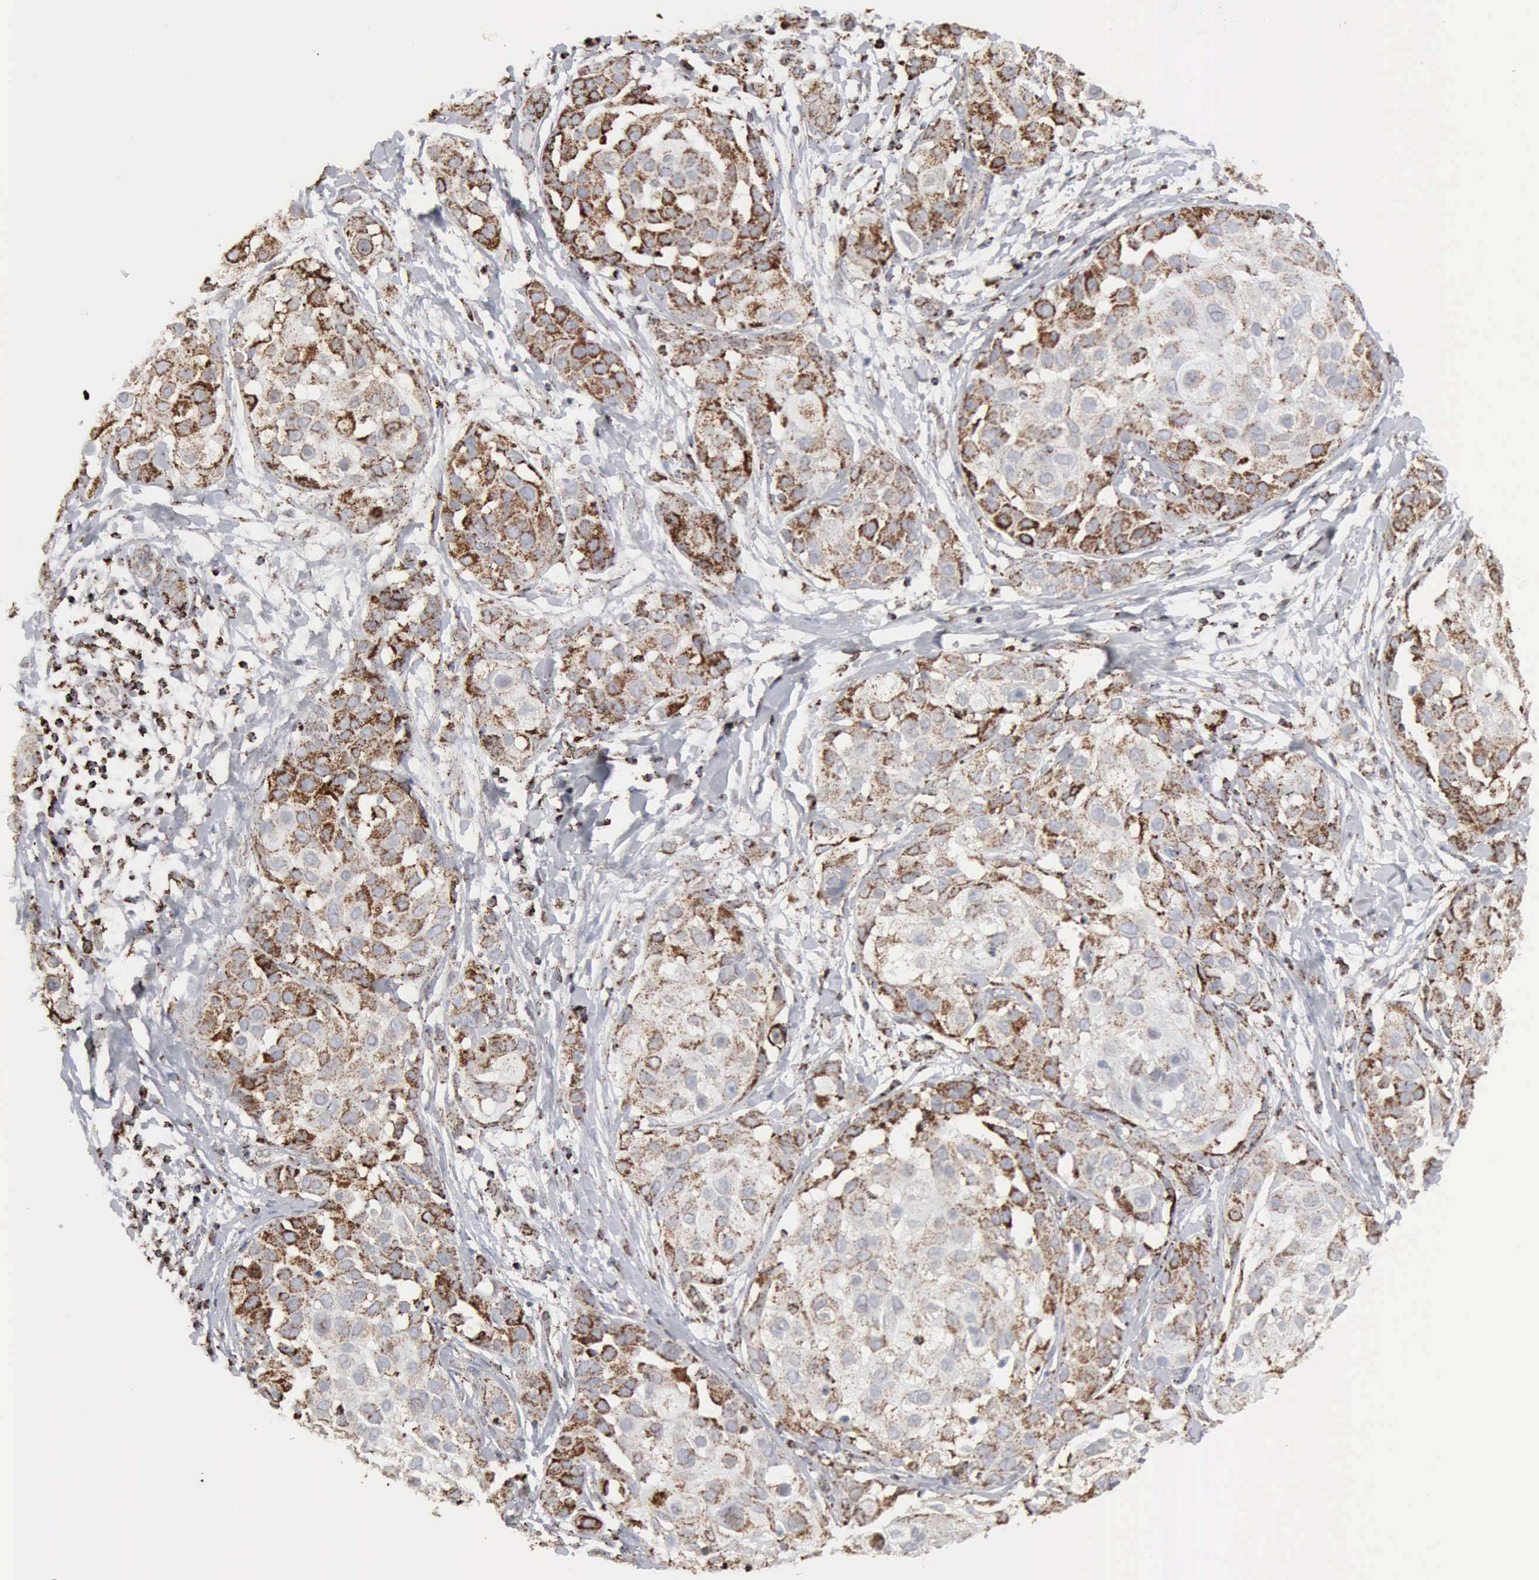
{"staining": {"intensity": "moderate", "quantity": "25%-75%", "location": "cytoplasmic/membranous"}, "tissue": "skin cancer", "cell_type": "Tumor cells", "image_type": "cancer", "snomed": [{"axis": "morphology", "description": "Squamous cell carcinoma, NOS"}, {"axis": "topography", "description": "Skin"}], "caption": "Moderate cytoplasmic/membranous expression for a protein is identified in about 25%-75% of tumor cells of squamous cell carcinoma (skin) using immunohistochemistry.", "gene": "ACO2", "patient": {"sex": "female", "age": 57}}